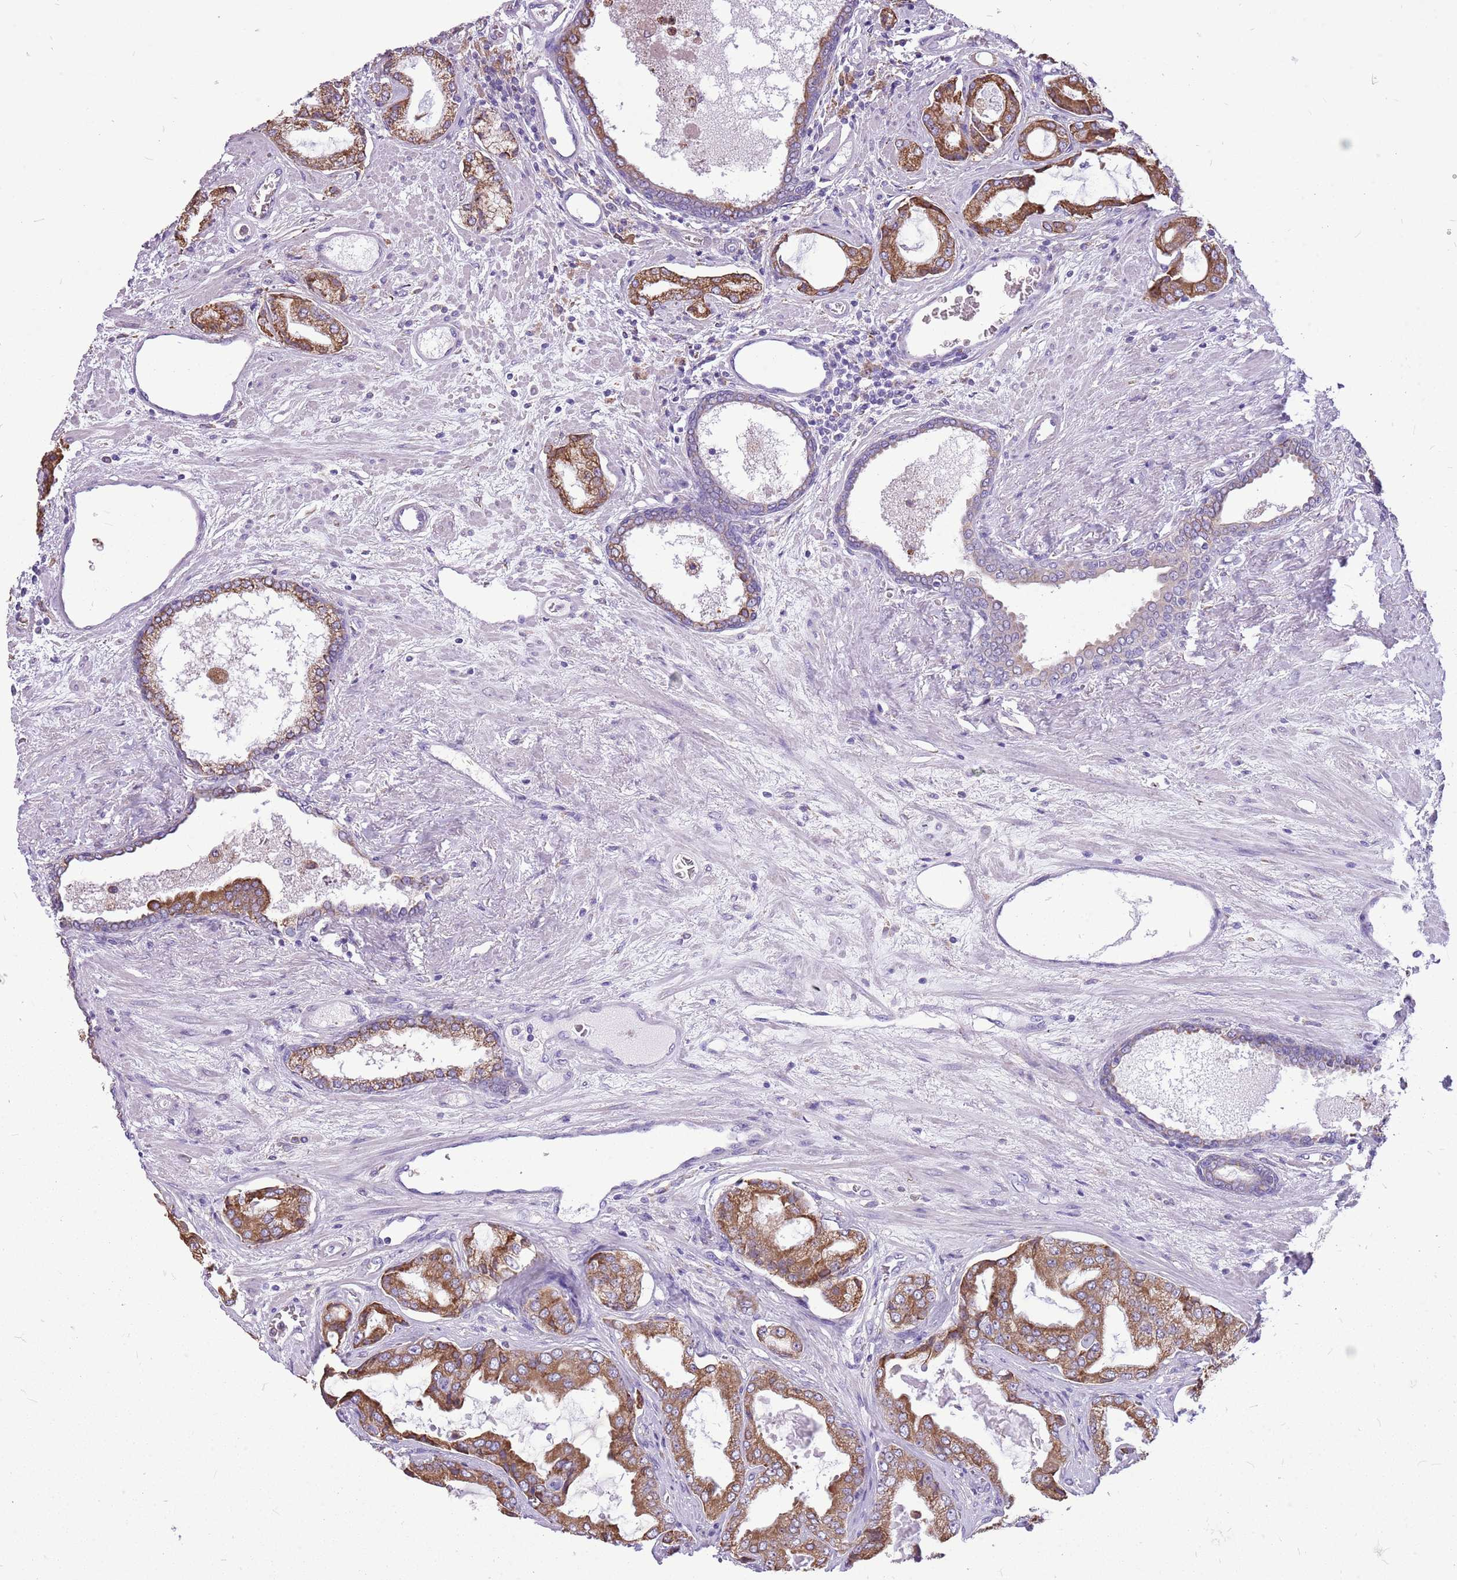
{"staining": {"intensity": "moderate", "quantity": ">75%", "location": "cytoplasmic/membranous"}, "tissue": "prostate cancer", "cell_type": "Tumor cells", "image_type": "cancer", "snomed": [{"axis": "morphology", "description": "Adenocarcinoma, High grade"}, {"axis": "topography", "description": "Prostate"}], "caption": "Protein positivity by IHC shows moderate cytoplasmic/membranous expression in about >75% of tumor cells in prostate cancer (adenocarcinoma (high-grade)).", "gene": "KCTD19", "patient": {"sex": "male", "age": 68}}